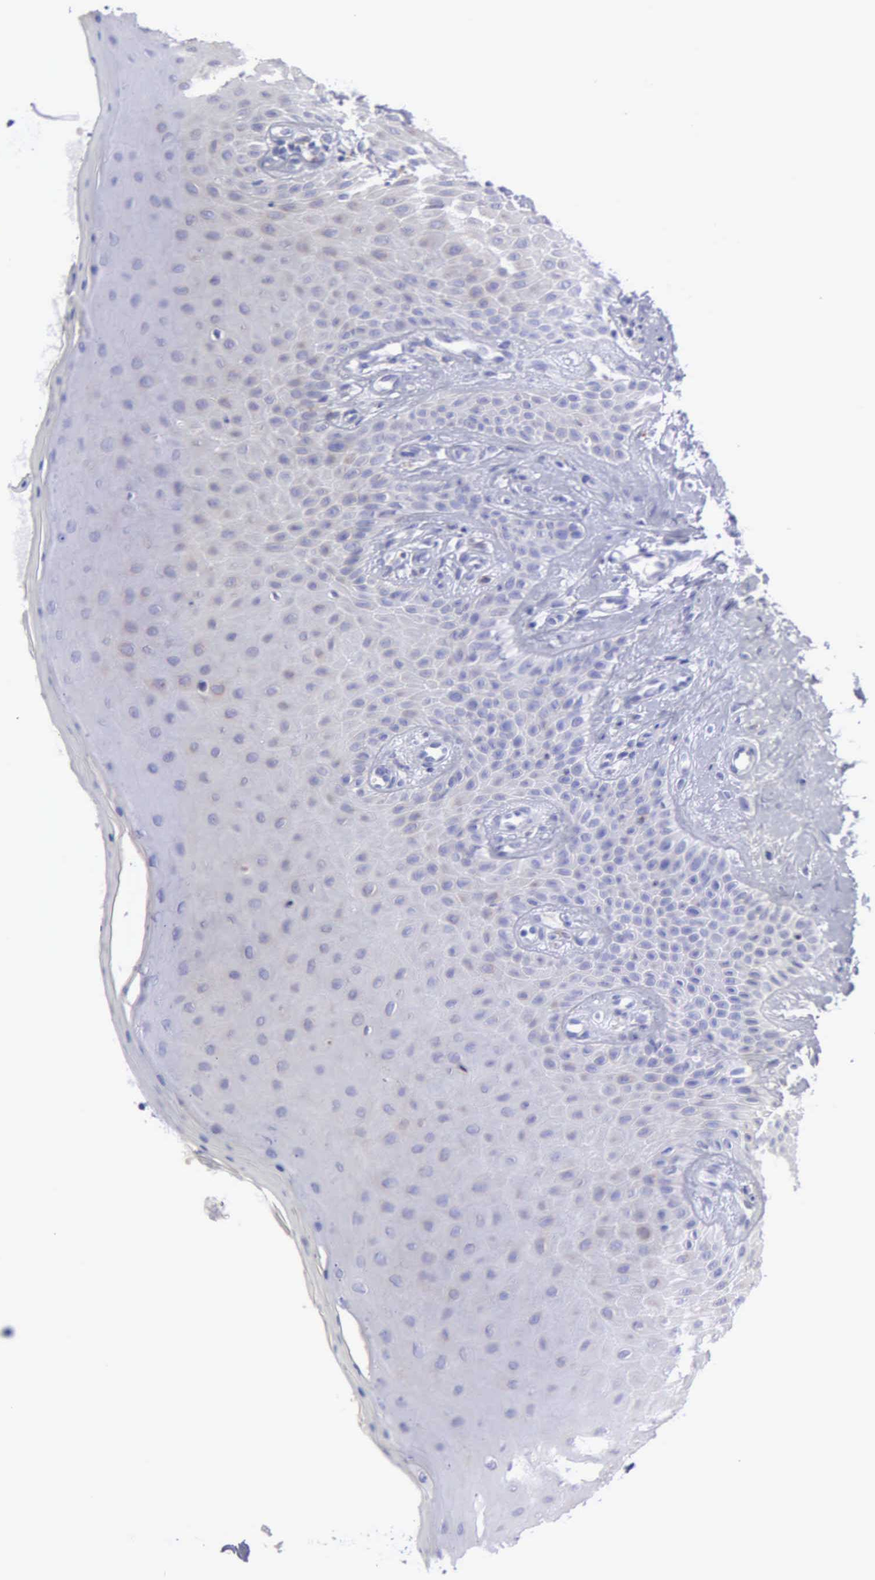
{"staining": {"intensity": "weak", "quantity": "<25%", "location": "cytoplasmic/membranous"}, "tissue": "oral mucosa", "cell_type": "Squamous epithelial cells", "image_type": "normal", "snomed": [{"axis": "morphology", "description": "Normal tissue, NOS"}, {"axis": "topography", "description": "Oral tissue"}], "caption": "Immunohistochemical staining of normal oral mucosa displays no significant staining in squamous epithelial cells.", "gene": "TYRP1", "patient": {"sex": "male", "age": 69}}